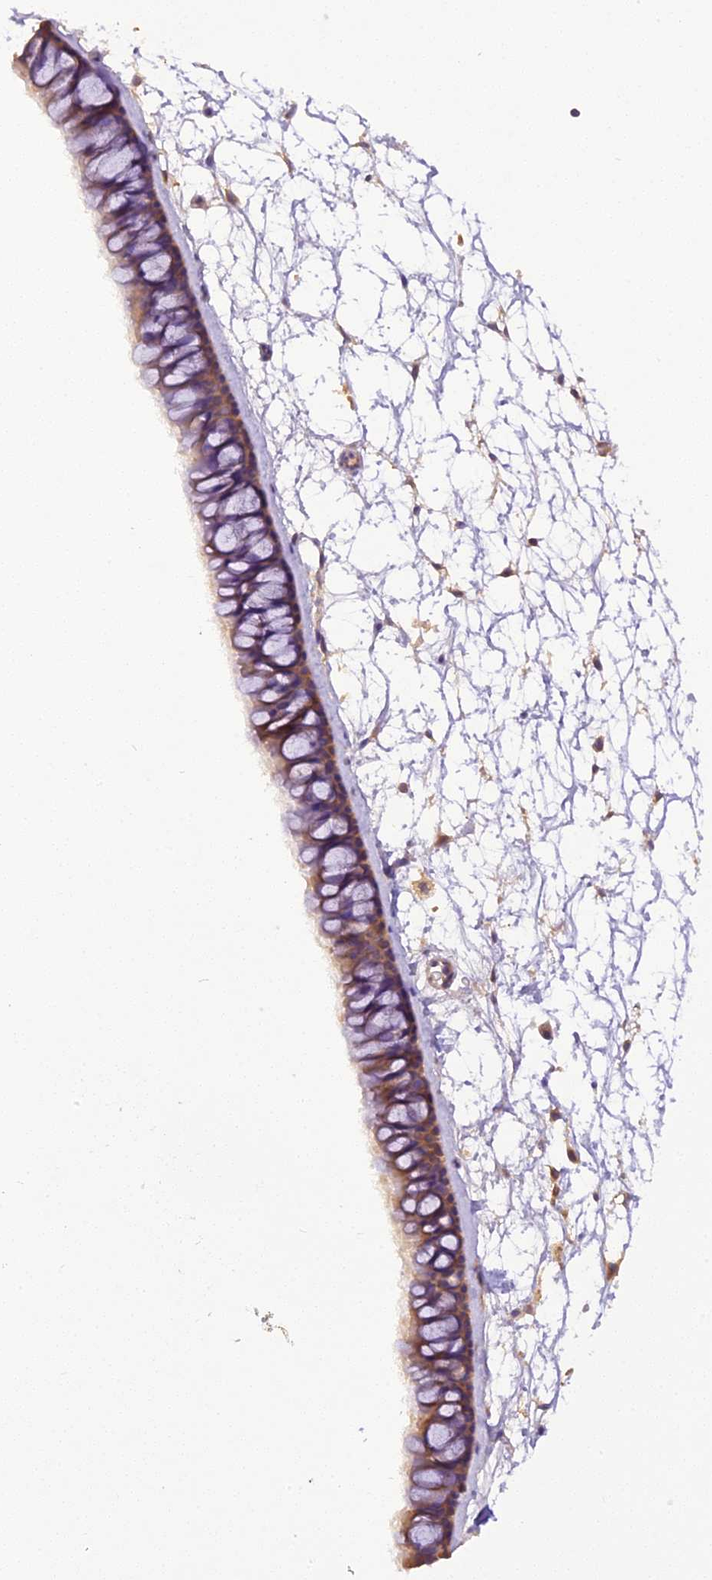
{"staining": {"intensity": "moderate", "quantity": ">75%", "location": "cytoplasmic/membranous"}, "tissue": "nasopharynx", "cell_type": "Respiratory epithelial cells", "image_type": "normal", "snomed": [{"axis": "morphology", "description": "Normal tissue, NOS"}, {"axis": "topography", "description": "Nasopharynx"}], "caption": "Immunohistochemical staining of unremarkable nasopharynx shows moderate cytoplasmic/membranous protein expression in about >75% of respiratory epithelial cells.", "gene": "STOML1", "patient": {"sex": "male", "age": 64}}